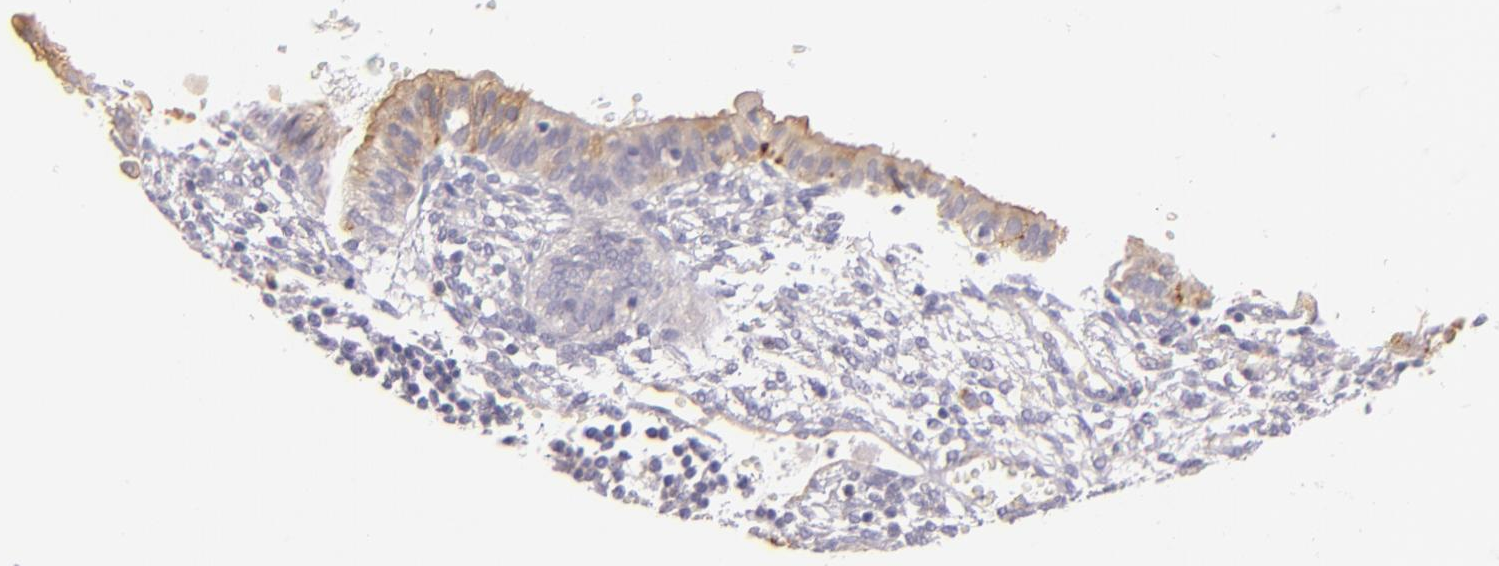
{"staining": {"intensity": "negative", "quantity": "none", "location": "none"}, "tissue": "endometrium", "cell_type": "Cells in endometrial stroma", "image_type": "normal", "snomed": [{"axis": "morphology", "description": "Normal tissue, NOS"}, {"axis": "topography", "description": "Endometrium"}], "caption": "High power microscopy histopathology image of an immunohistochemistry (IHC) micrograph of normal endometrium, revealing no significant staining in cells in endometrial stroma. (DAB (3,3'-diaminobenzidine) IHC with hematoxylin counter stain).", "gene": "CTSF", "patient": {"sex": "female", "age": 61}}